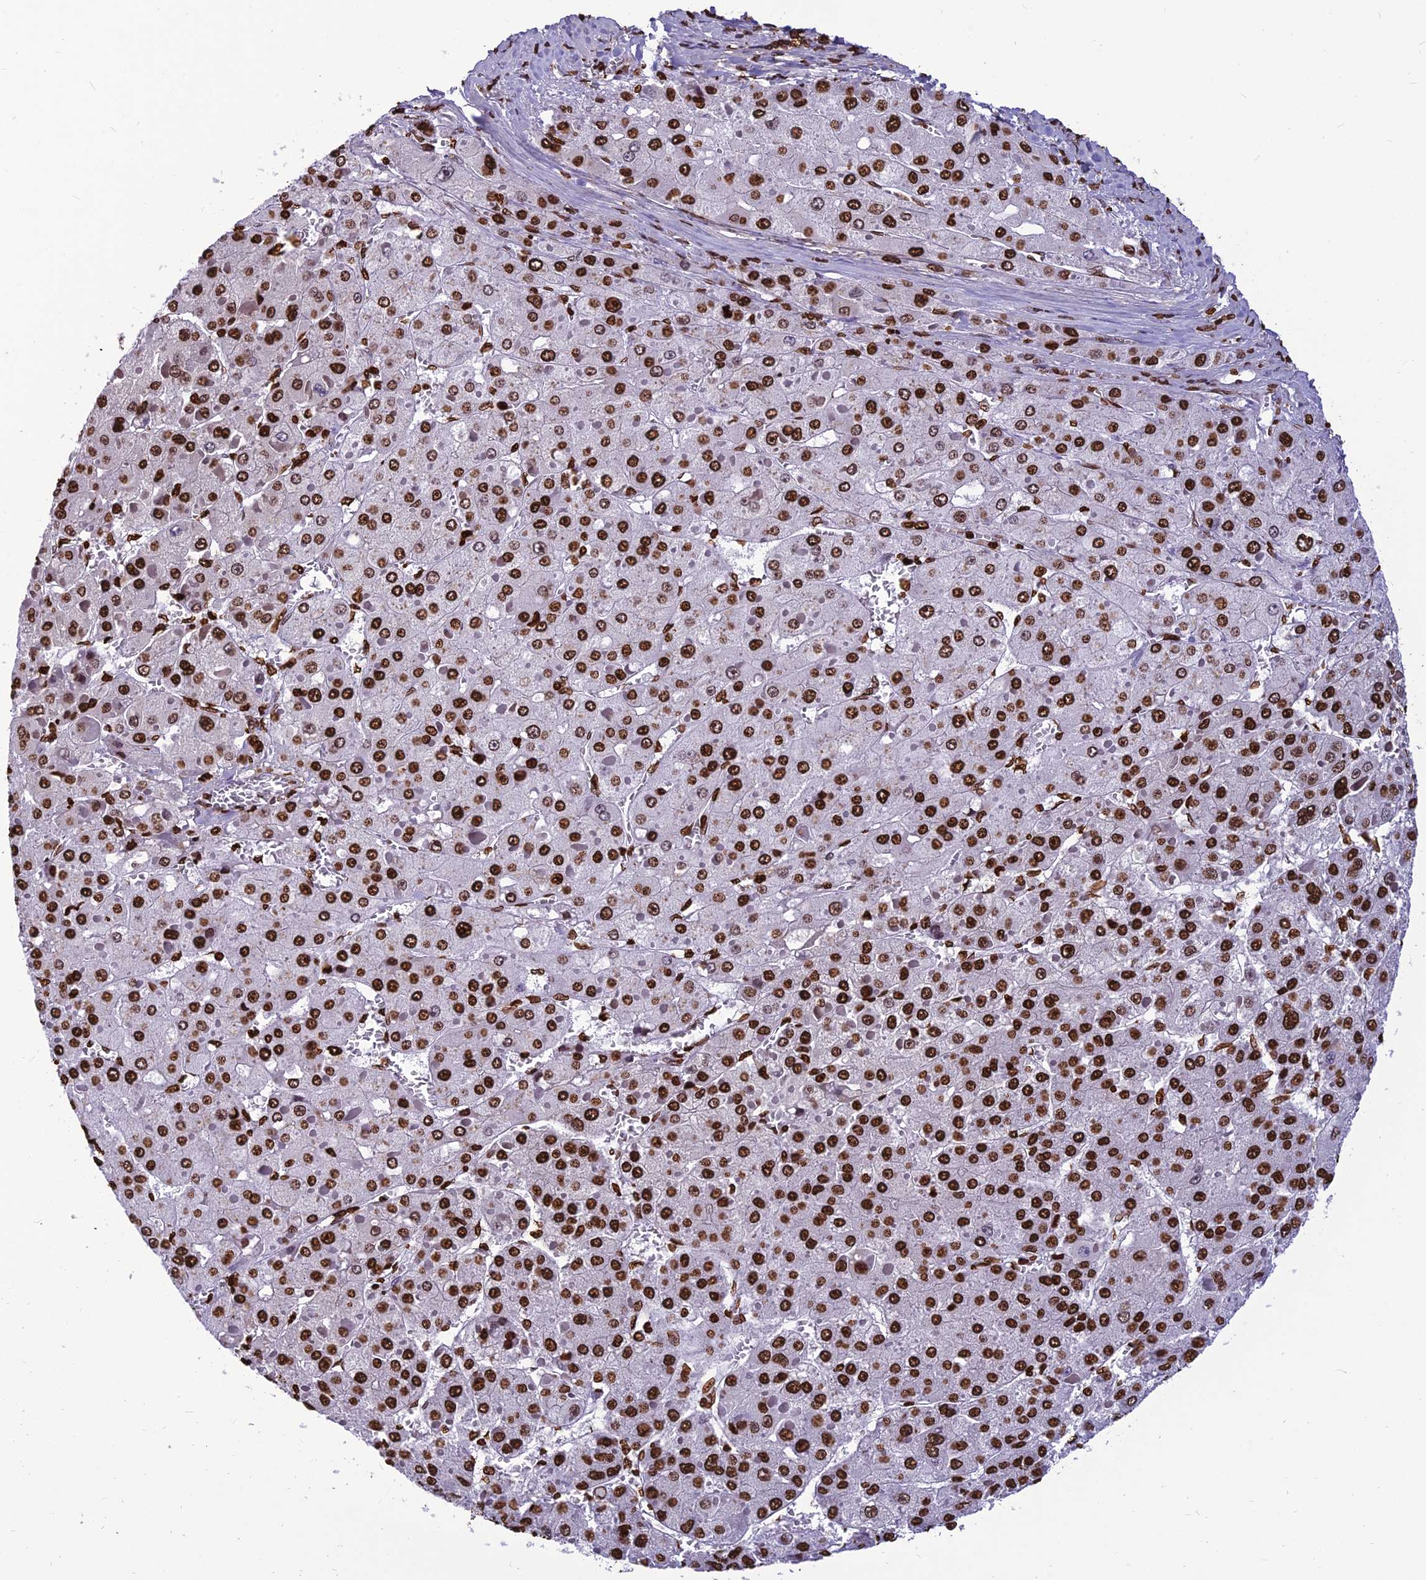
{"staining": {"intensity": "strong", "quantity": ">75%", "location": "nuclear"}, "tissue": "liver cancer", "cell_type": "Tumor cells", "image_type": "cancer", "snomed": [{"axis": "morphology", "description": "Carcinoma, Hepatocellular, NOS"}, {"axis": "topography", "description": "Liver"}], "caption": "Immunohistochemistry (IHC) (DAB (3,3'-diaminobenzidine)) staining of human liver cancer shows strong nuclear protein positivity in about >75% of tumor cells.", "gene": "AKAP17A", "patient": {"sex": "female", "age": 73}}